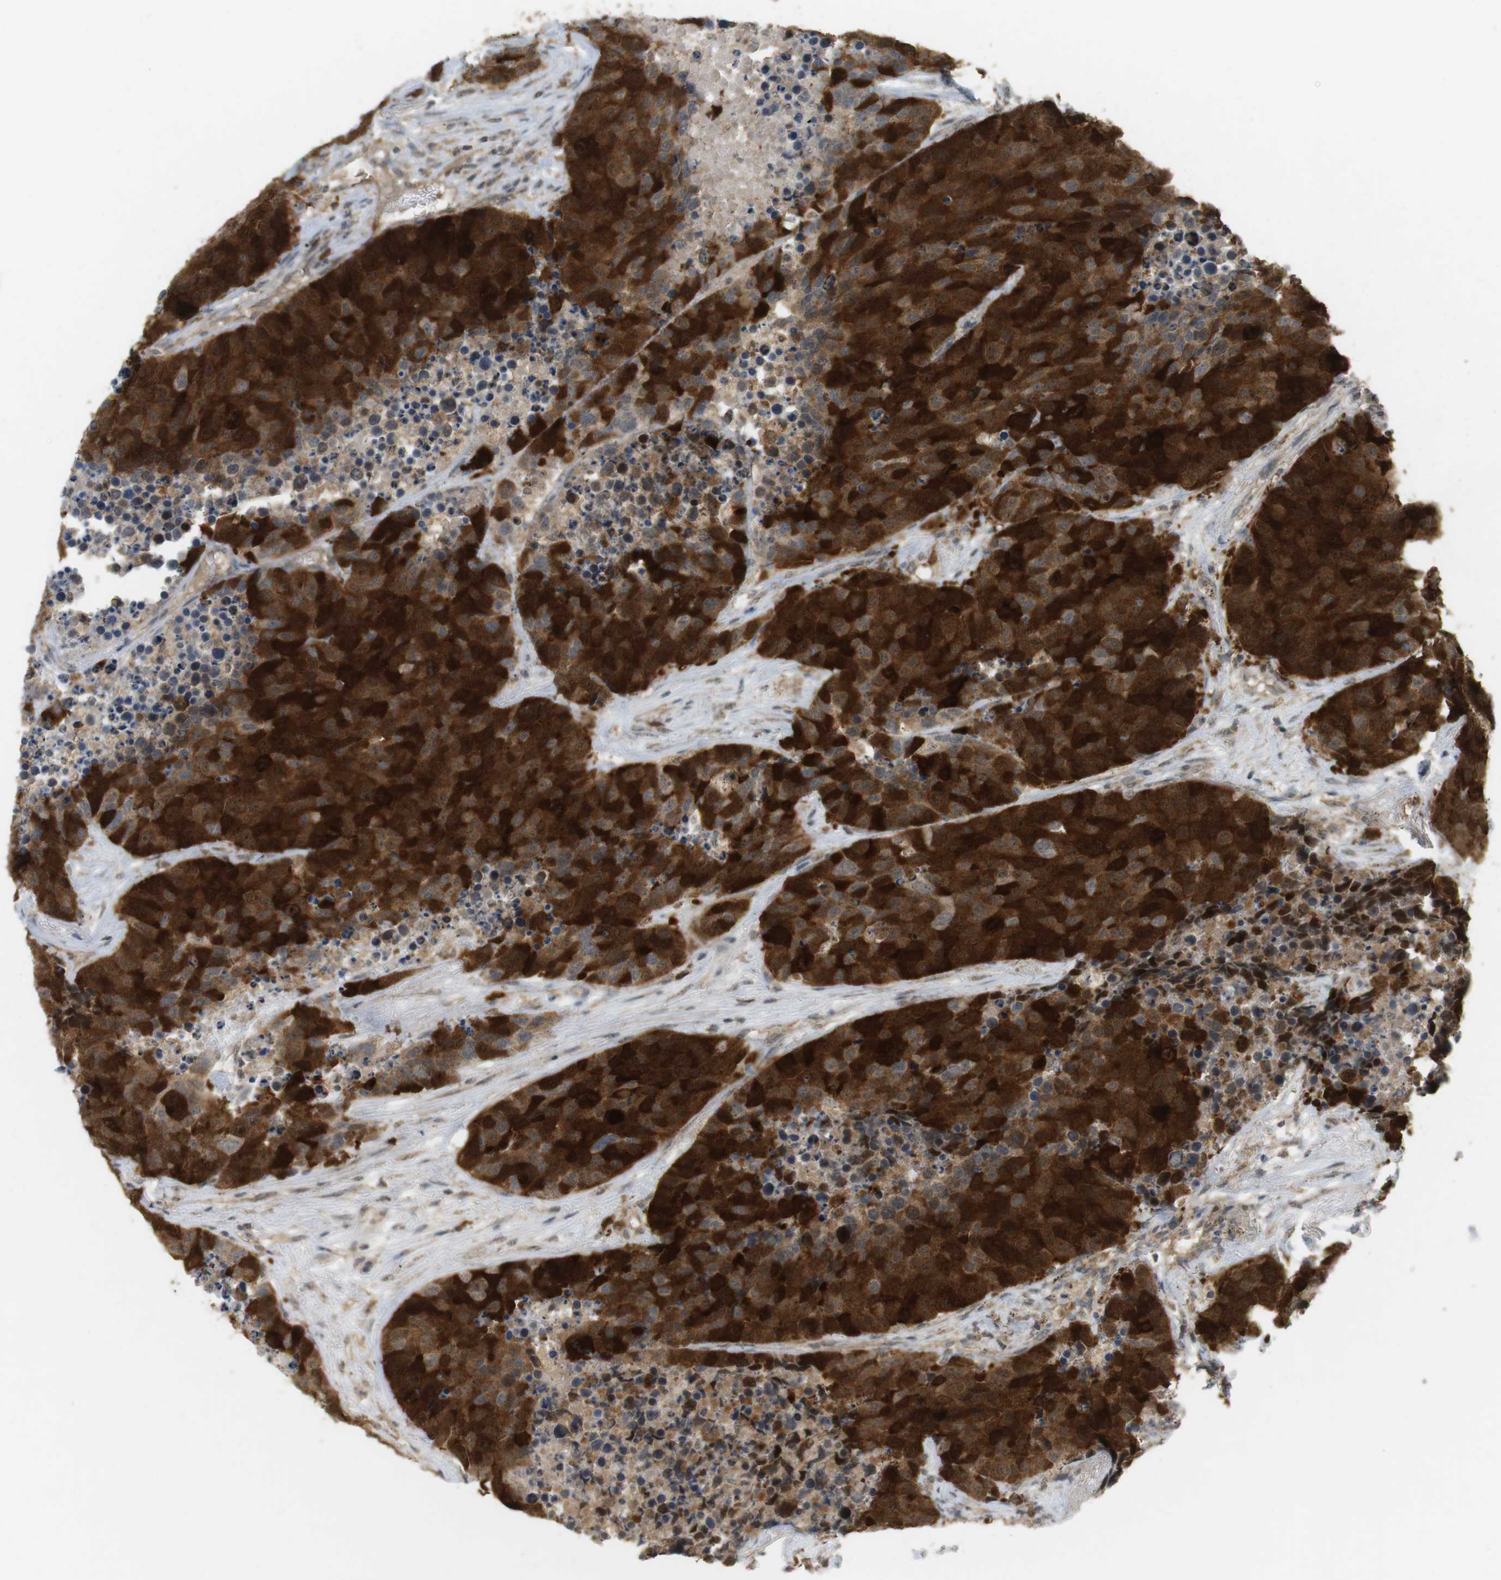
{"staining": {"intensity": "strong", "quantity": ">75%", "location": "cytoplasmic/membranous"}, "tissue": "carcinoid", "cell_type": "Tumor cells", "image_type": "cancer", "snomed": [{"axis": "morphology", "description": "Carcinoid, malignant, NOS"}, {"axis": "topography", "description": "Lung"}], "caption": "There is high levels of strong cytoplasmic/membranous expression in tumor cells of malignant carcinoid, as demonstrated by immunohistochemical staining (brown color).", "gene": "TTK", "patient": {"sex": "male", "age": 60}}